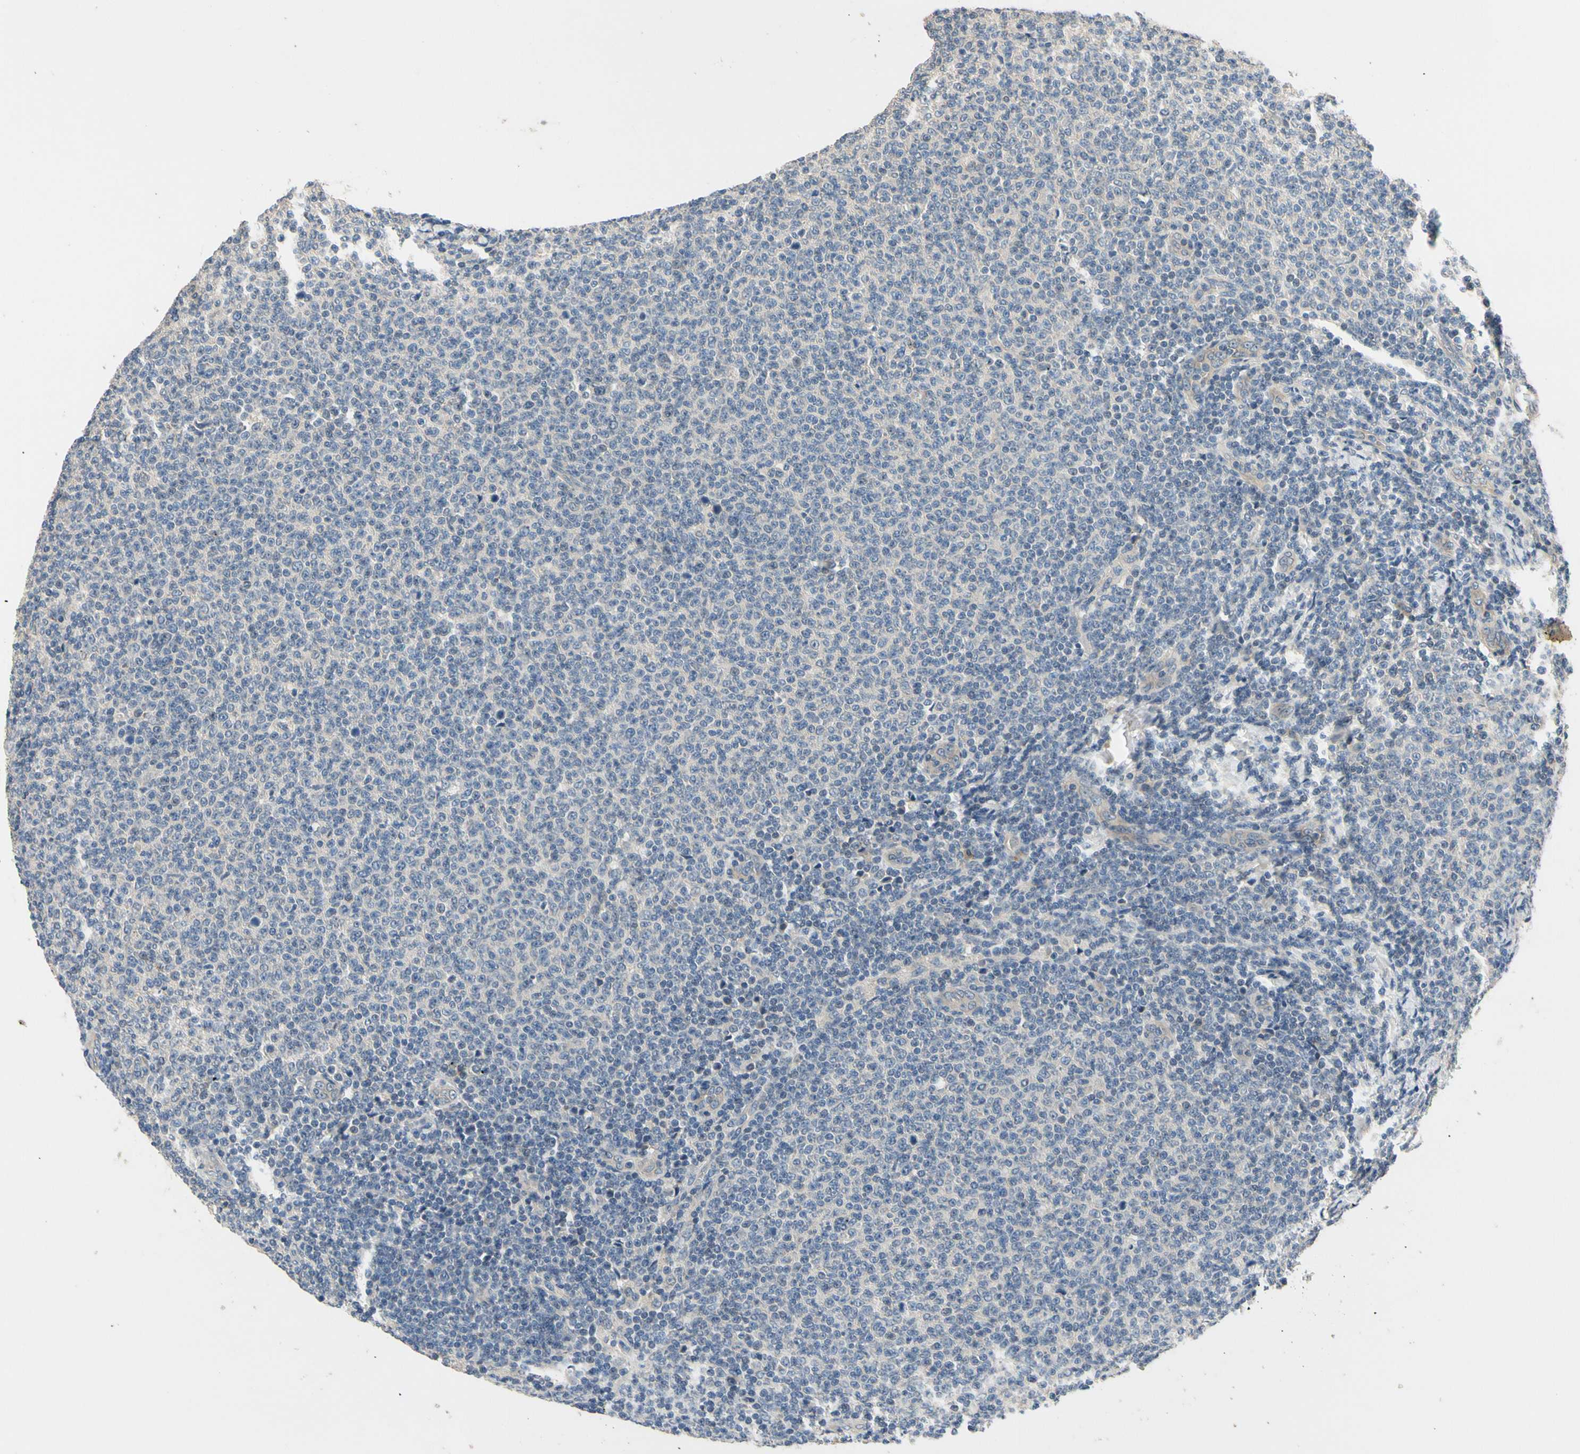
{"staining": {"intensity": "negative", "quantity": "none", "location": "none"}, "tissue": "lymphoma", "cell_type": "Tumor cells", "image_type": "cancer", "snomed": [{"axis": "morphology", "description": "Malignant lymphoma, non-Hodgkin's type, Low grade"}, {"axis": "topography", "description": "Lymph node"}], "caption": "There is no significant staining in tumor cells of low-grade malignant lymphoma, non-Hodgkin's type.", "gene": "ALKBH3", "patient": {"sex": "male", "age": 66}}